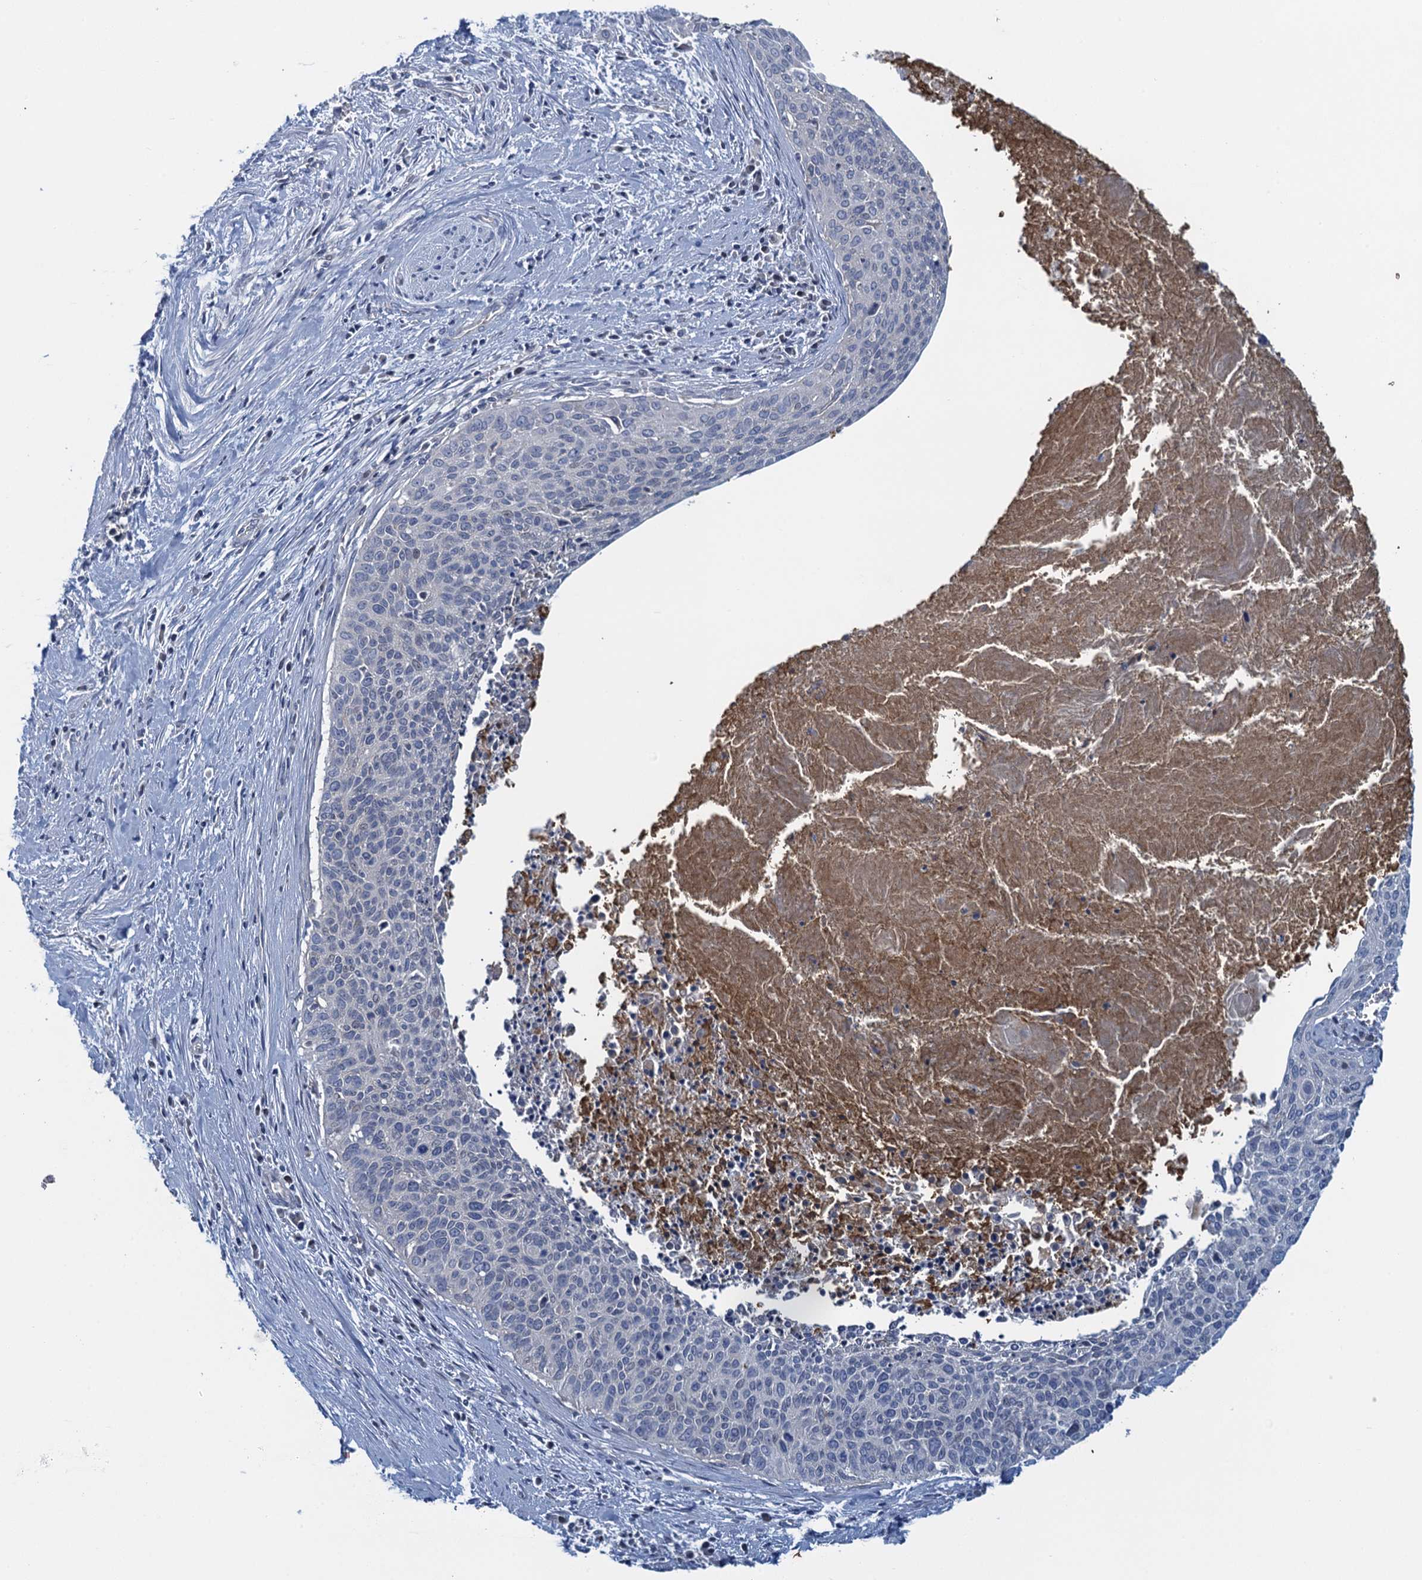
{"staining": {"intensity": "negative", "quantity": "none", "location": "none"}, "tissue": "cervical cancer", "cell_type": "Tumor cells", "image_type": "cancer", "snomed": [{"axis": "morphology", "description": "Squamous cell carcinoma, NOS"}, {"axis": "topography", "description": "Cervix"}], "caption": "There is no significant staining in tumor cells of cervical cancer (squamous cell carcinoma).", "gene": "NCKAP1L", "patient": {"sex": "female", "age": 55}}